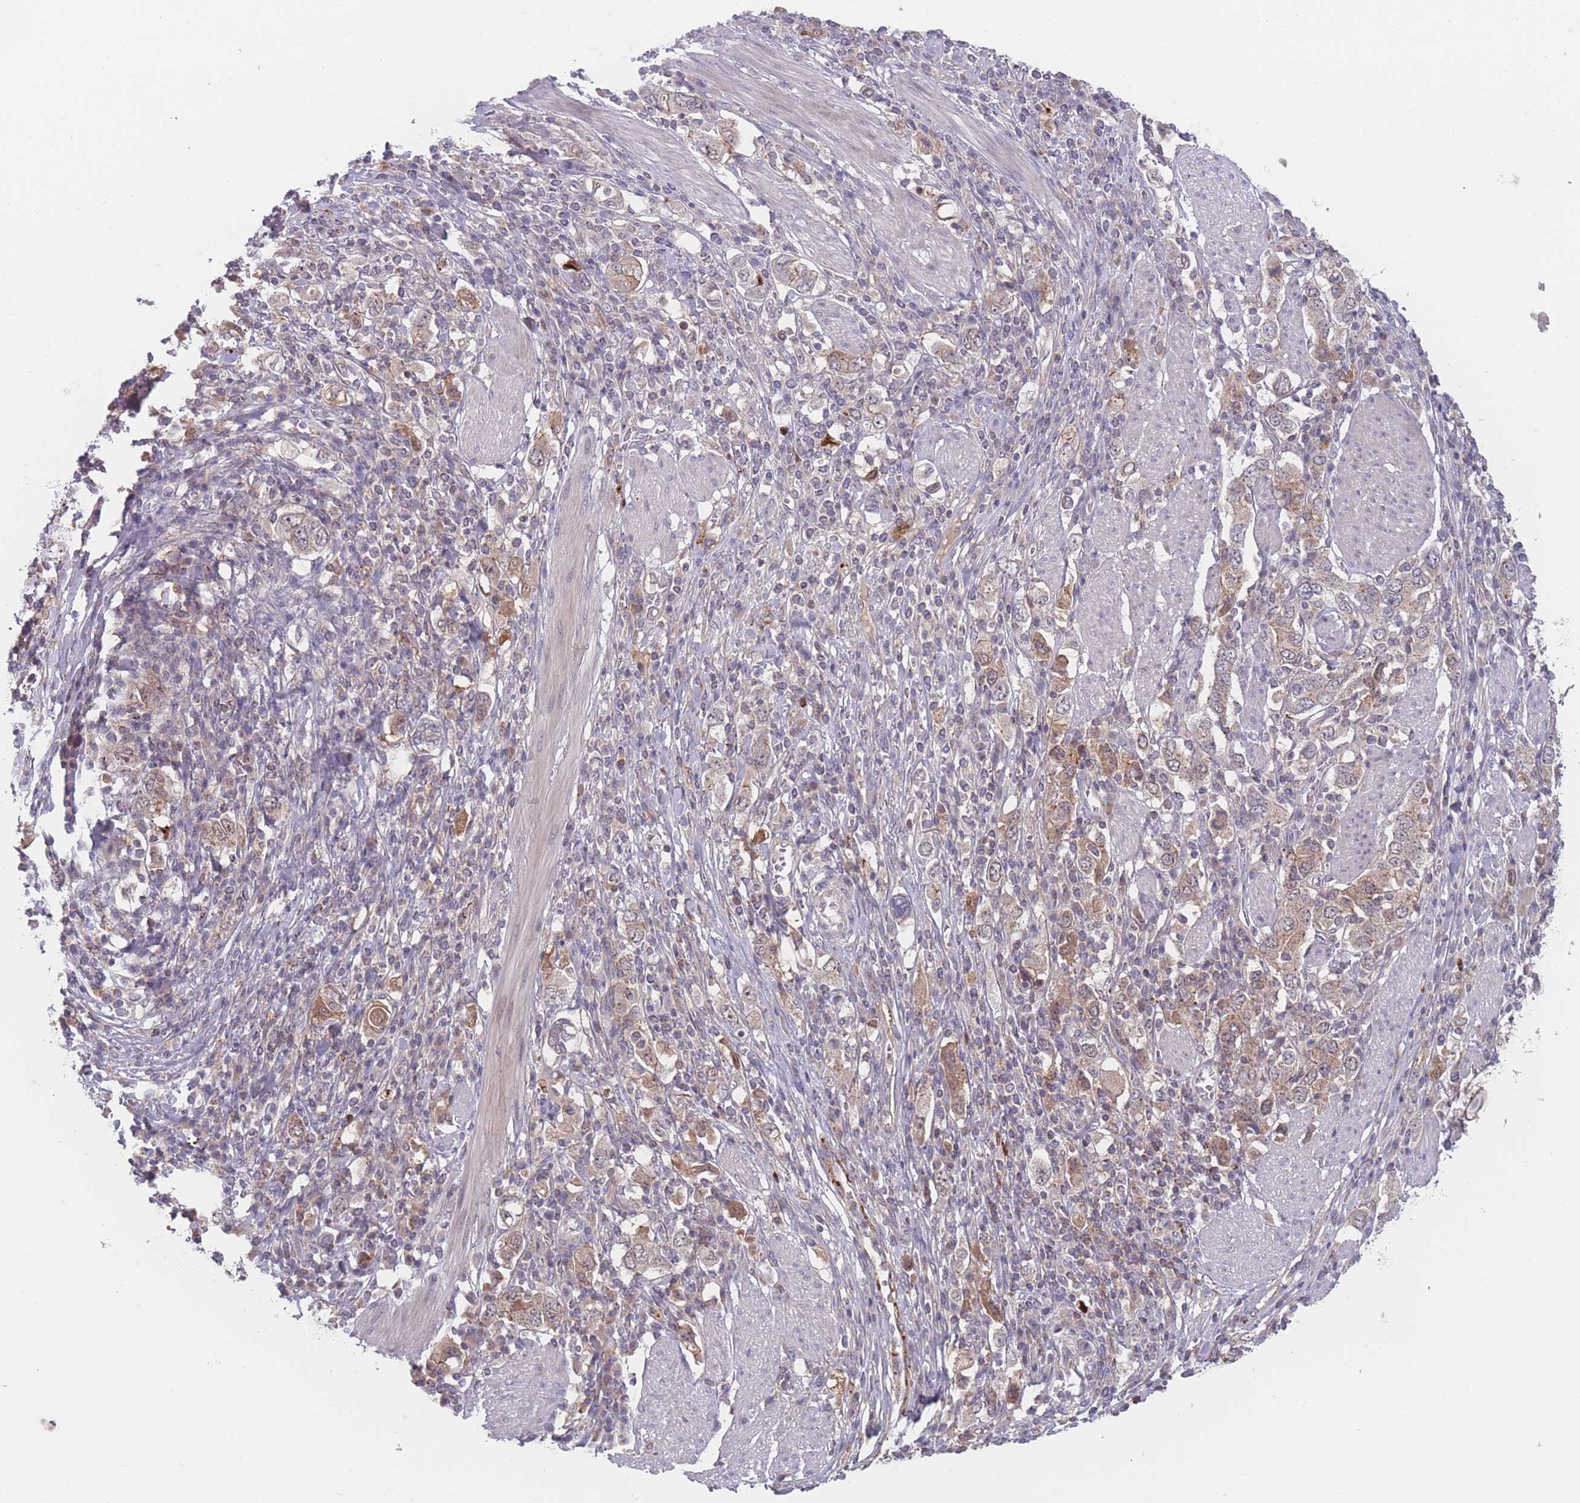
{"staining": {"intensity": "weak", "quantity": ">75%", "location": "cytoplasmic/membranous"}, "tissue": "stomach cancer", "cell_type": "Tumor cells", "image_type": "cancer", "snomed": [{"axis": "morphology", "description": "Adenocarcinoma, NOS"}, {"axis": "topography", "description": "Stomach, upper"}, {"axis": "topography", "description": "Stomach"}], "caption": "Protein expression analysis of human stomach adenocarcinoma reveals weak cytoplasmic/membranous expression in about >75% of tumor cells.", "gene": "TMEM232", "patient": {"sex": "male", "age": 62}}